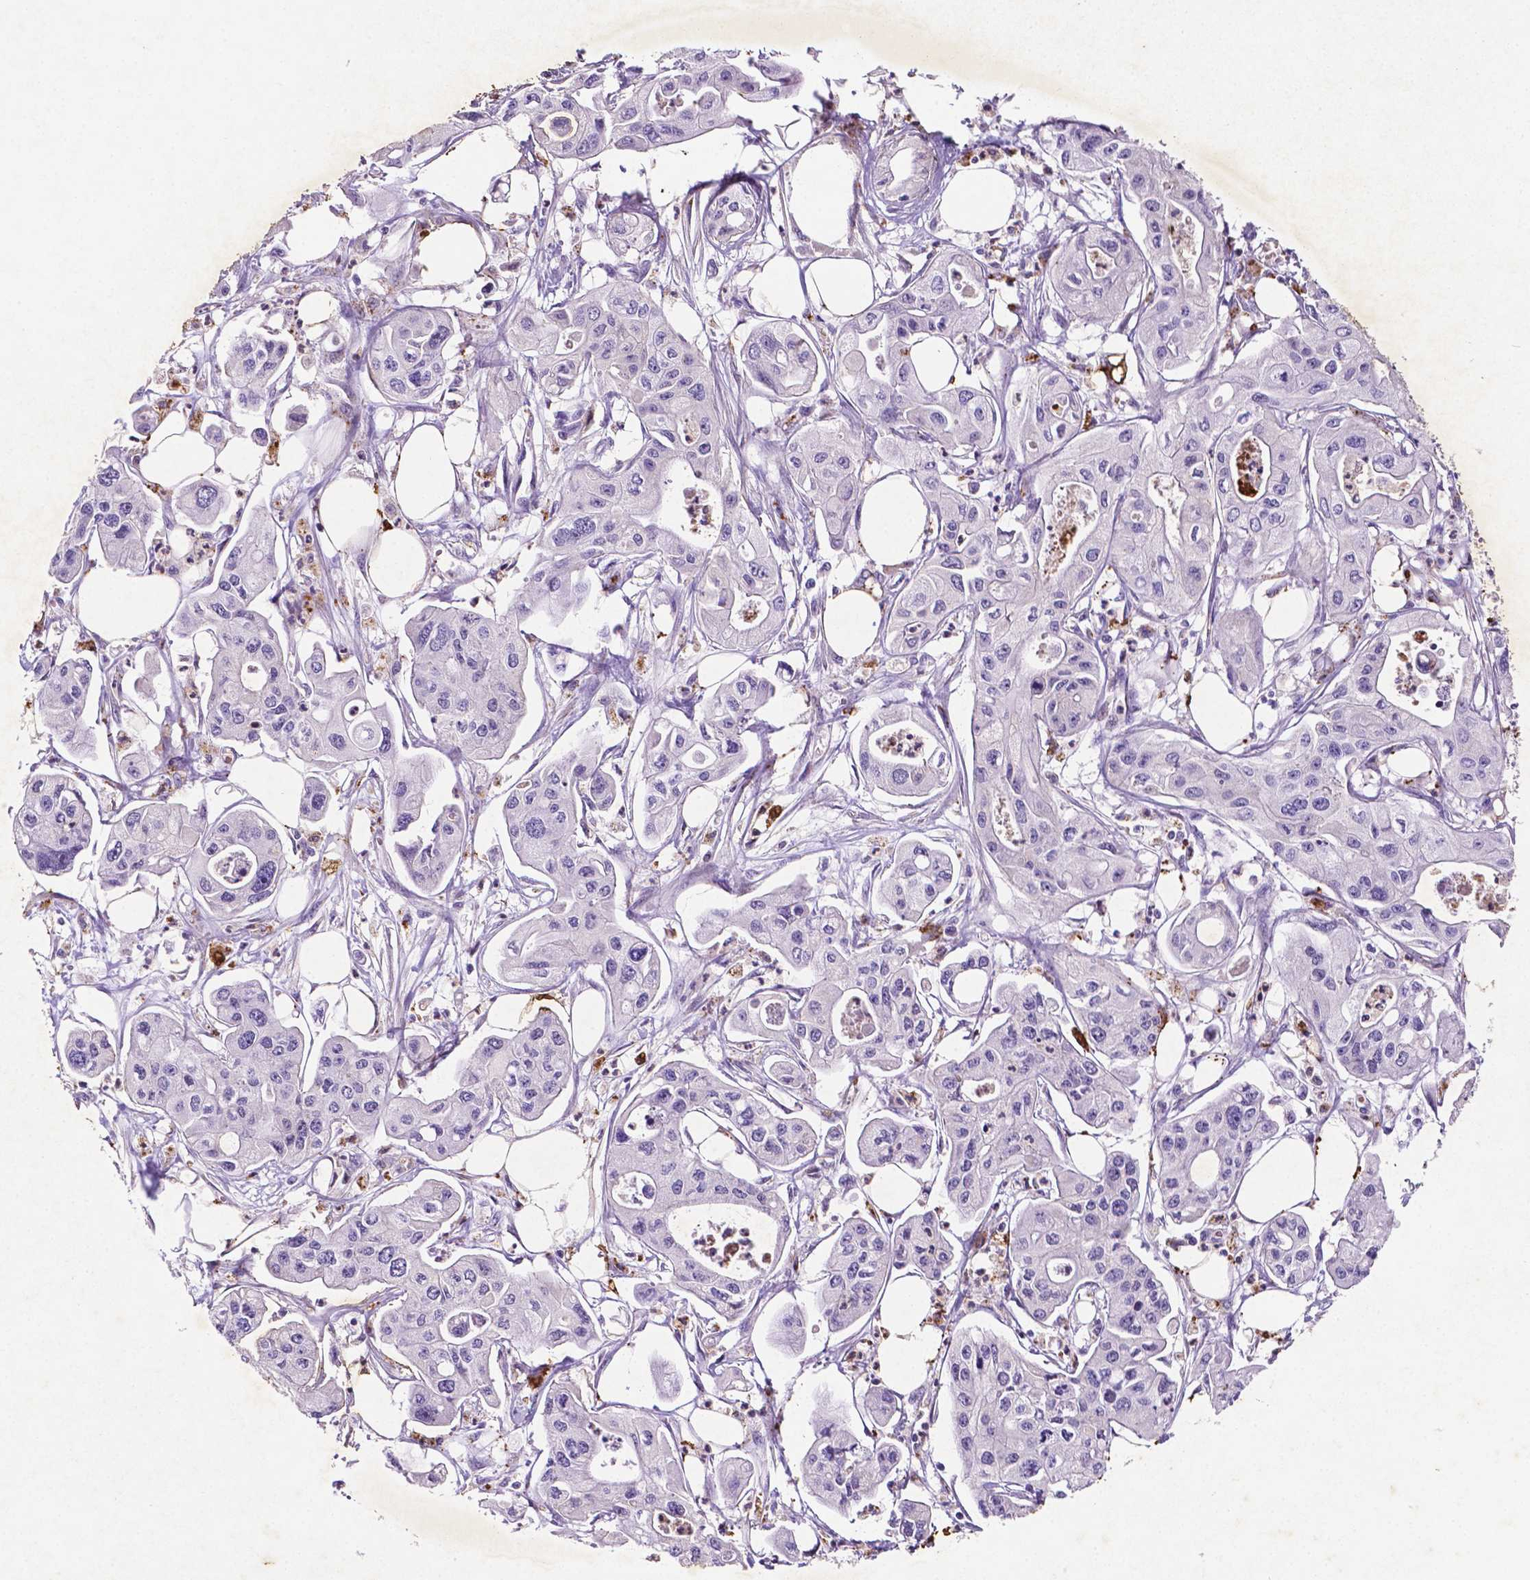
{"staining": {"intensity": "negative", "quantity": "none", "location": "none"}, "tissue": "pancreatic cancer", "cell_type": "Tumor cells", "image_type": "cancer", "snomed": [{"axis": "morphology", "description": "Adenocarcinoma, NOS"}, {"axis": "topography", "description": "Pancreas"}], "caption": "The immunohistochemistry (IHC) histopathology image has no significant staining in tumor cells of pancreatic adenocarcinoma tissue.", "gene": "TM4SF20", "patient": {"sex": "male", "age": 70}}